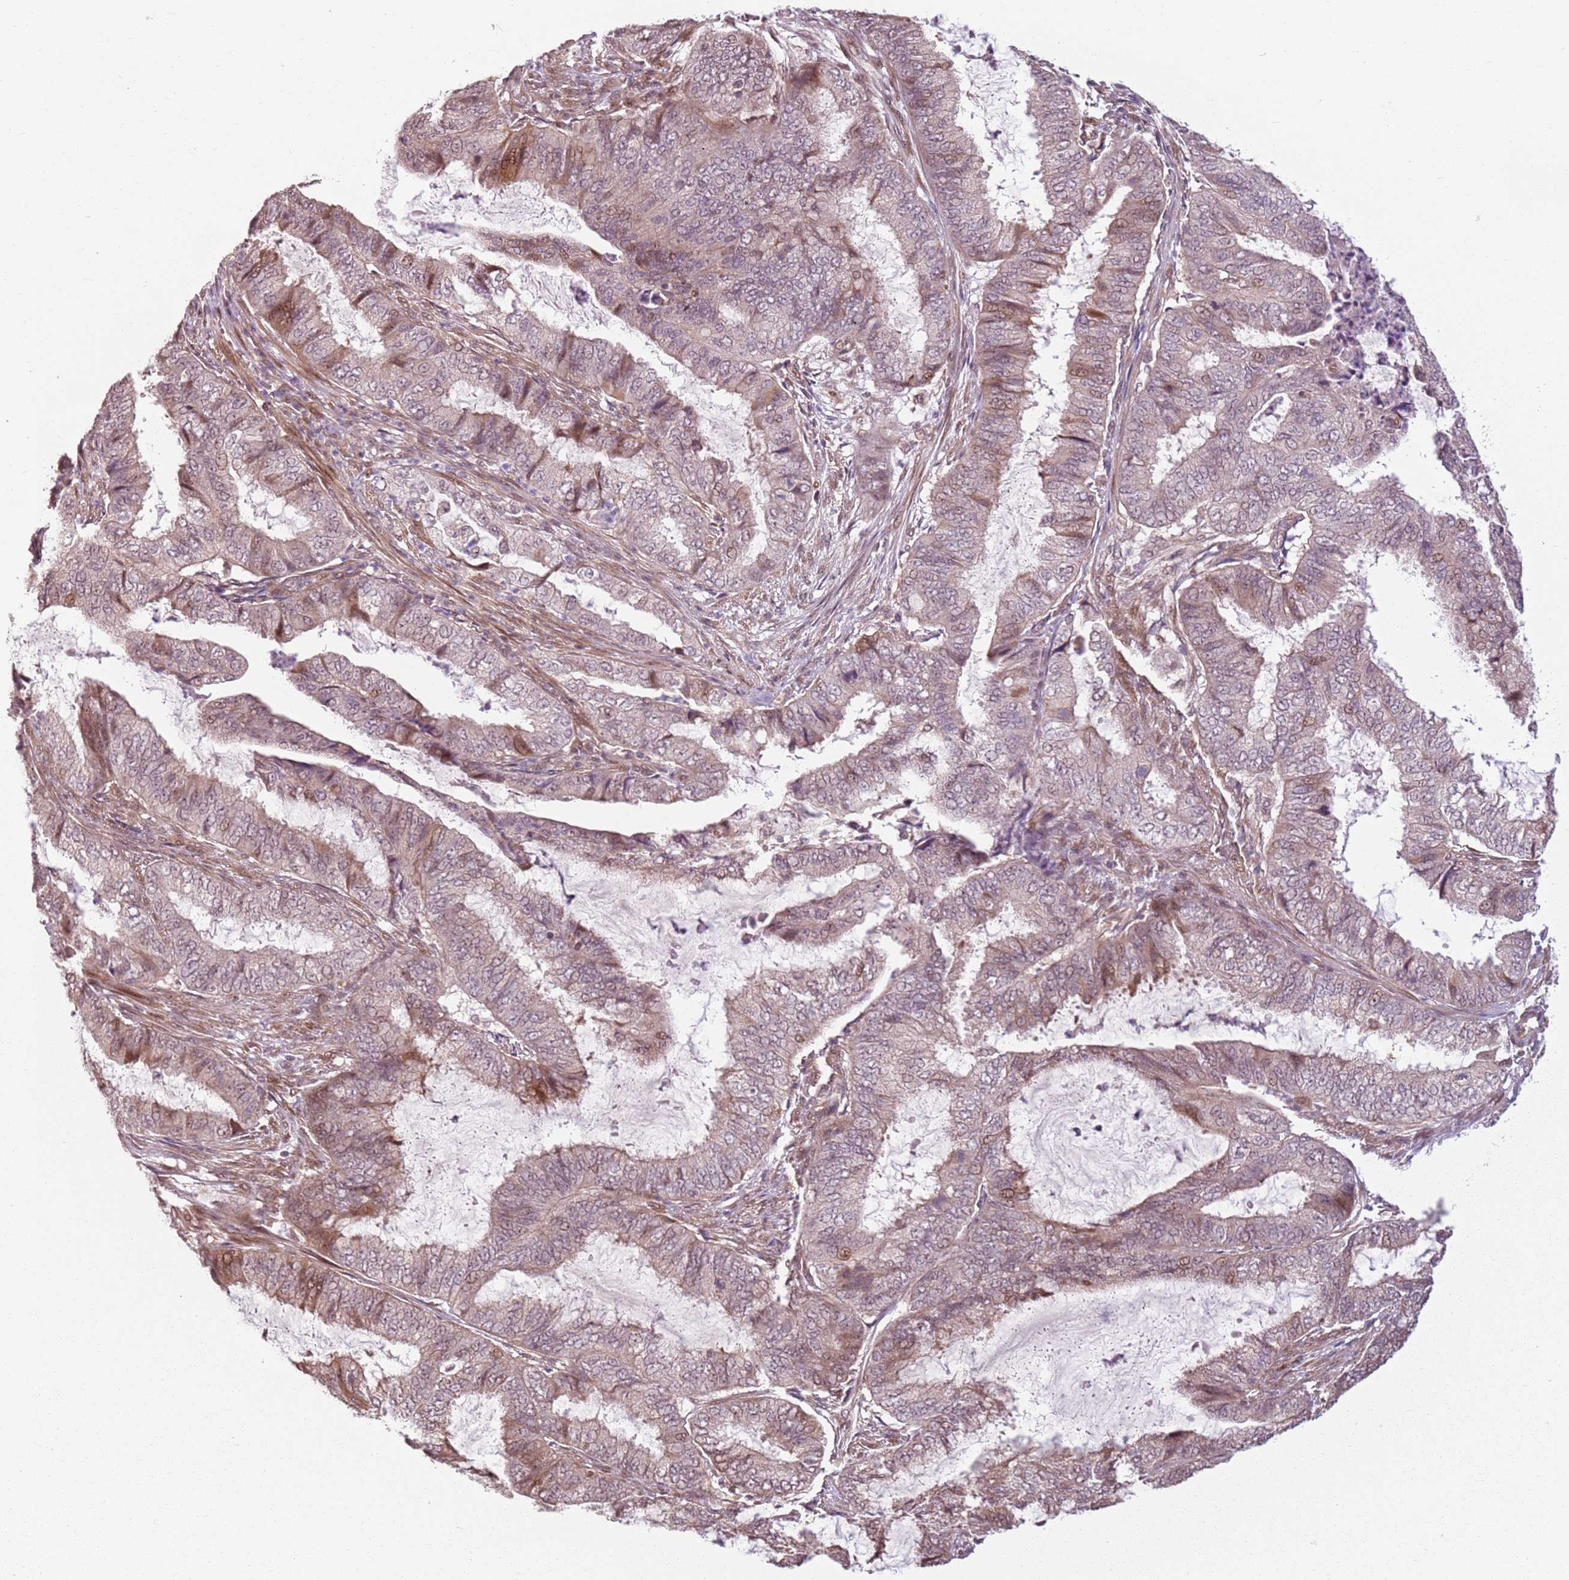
{"staining": {"intensity": "weak", "quantity": ">75%", "location": "cytoplasmic/membranous,nuclear"}, "tissue": "endometrial cancer", "cell_type": "Tumor cells", "image_type": "cancer", "snomed": [{"axis": "morphology", "description": "Adenocarcinoma, NOS"}, {"axis": "topography", "description": "Endometrium"}], "caption": "This histopathology image shows IHC staining of human endometrial adenocarcinoma, with low weak cytoplasmic/membranous and nuclear staining in about >75% of tumor cells.", "gene": "CHURC1", "patient": {"sex": "female", "age": 51}}